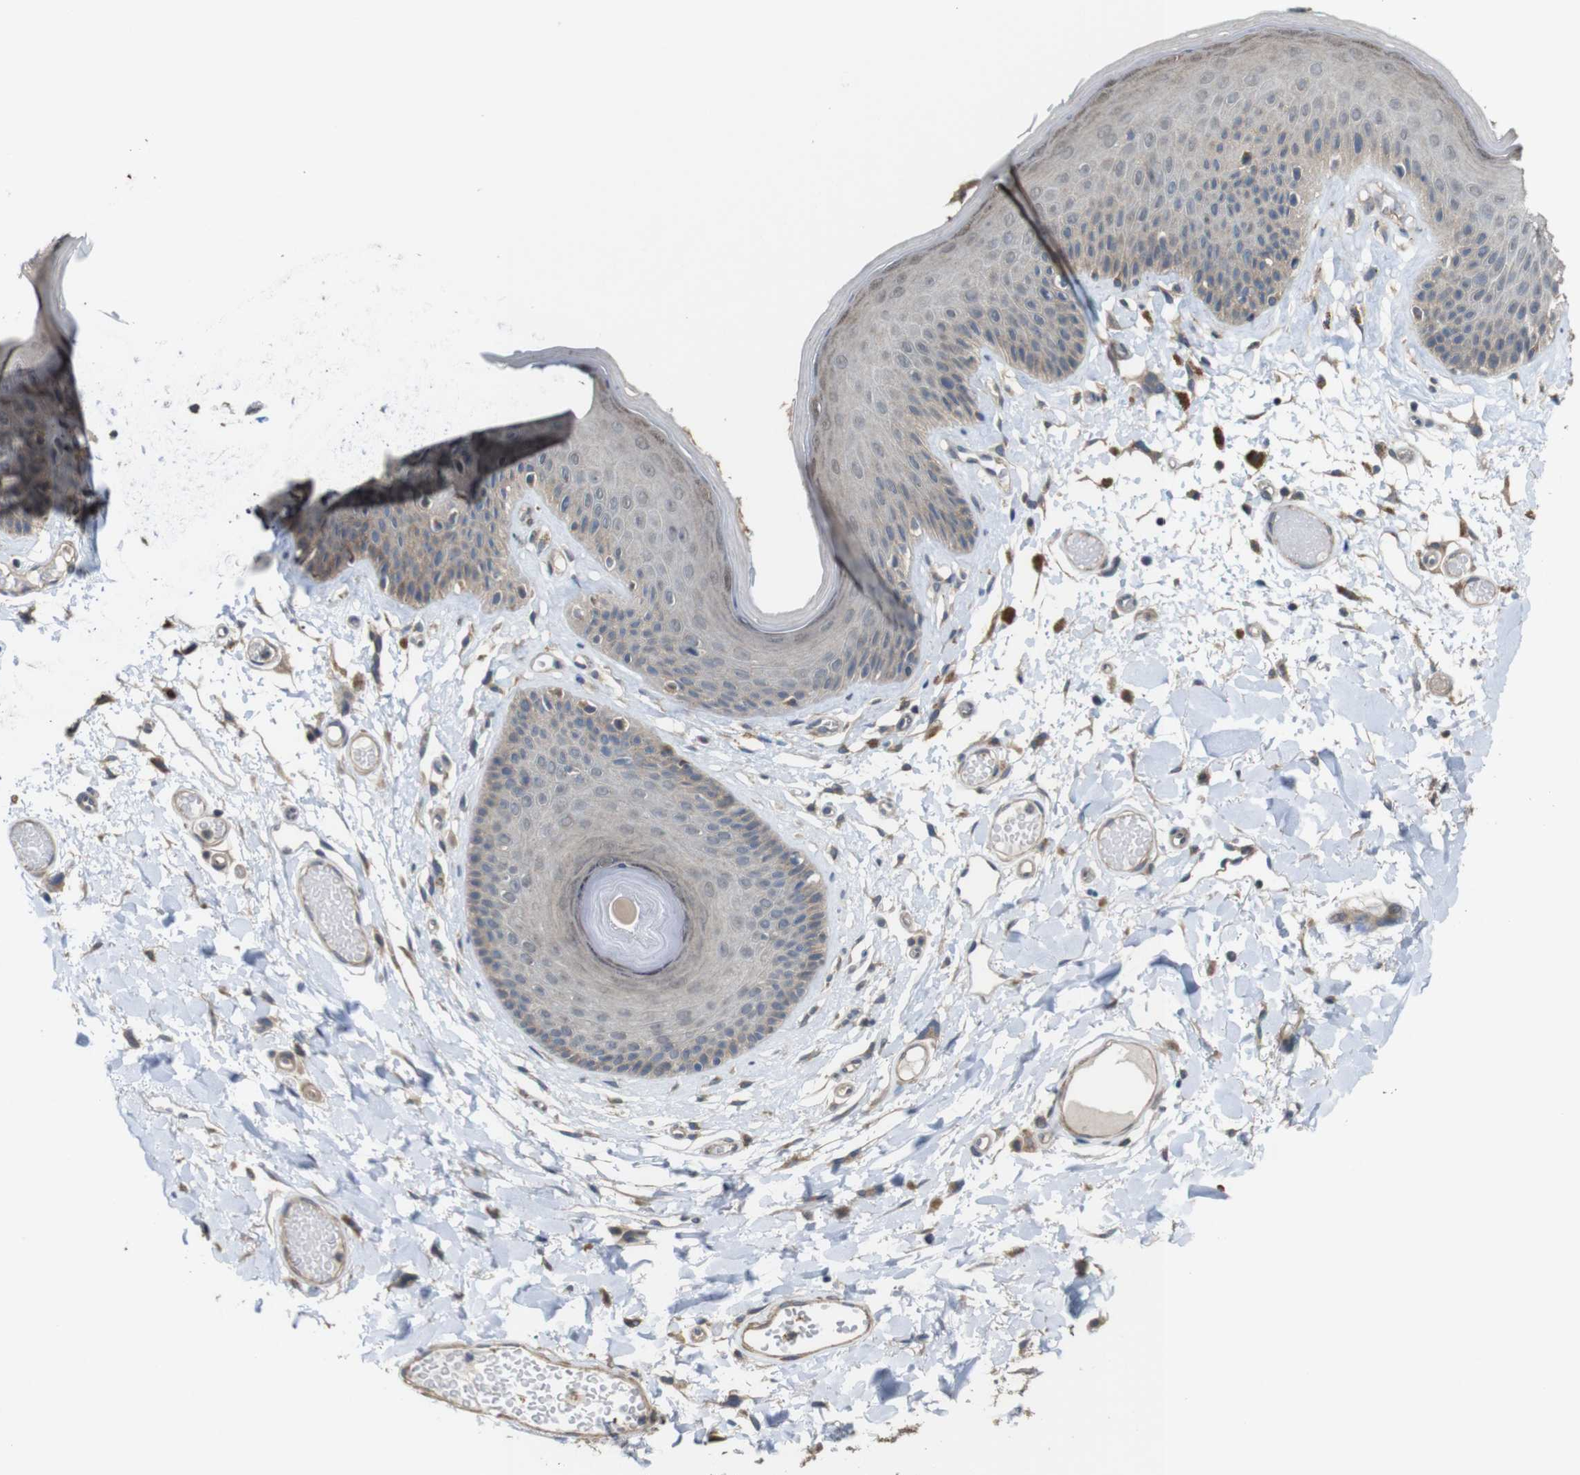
{"staining": {"intensity": "moderate", "quantity": "<25%", "location": "cytoplasmic/membranous"}, "tissue": "skin", "cell_type": "Epidermal cells", "image_type": "normal", "snomed": [{"axis": "morphology", "description": "Normal tissue, NOS"}, {"axis": "topography", "description": "Vulva"}], "caption": "Protein analysis of benign skin exhibits moderate cytoplasmic/membranous staining in approximately <25% of epidermal cells. Nuclei are stained in blue.", "gene": "CDC34", "patient": {"sex": "female", "age": 73}}